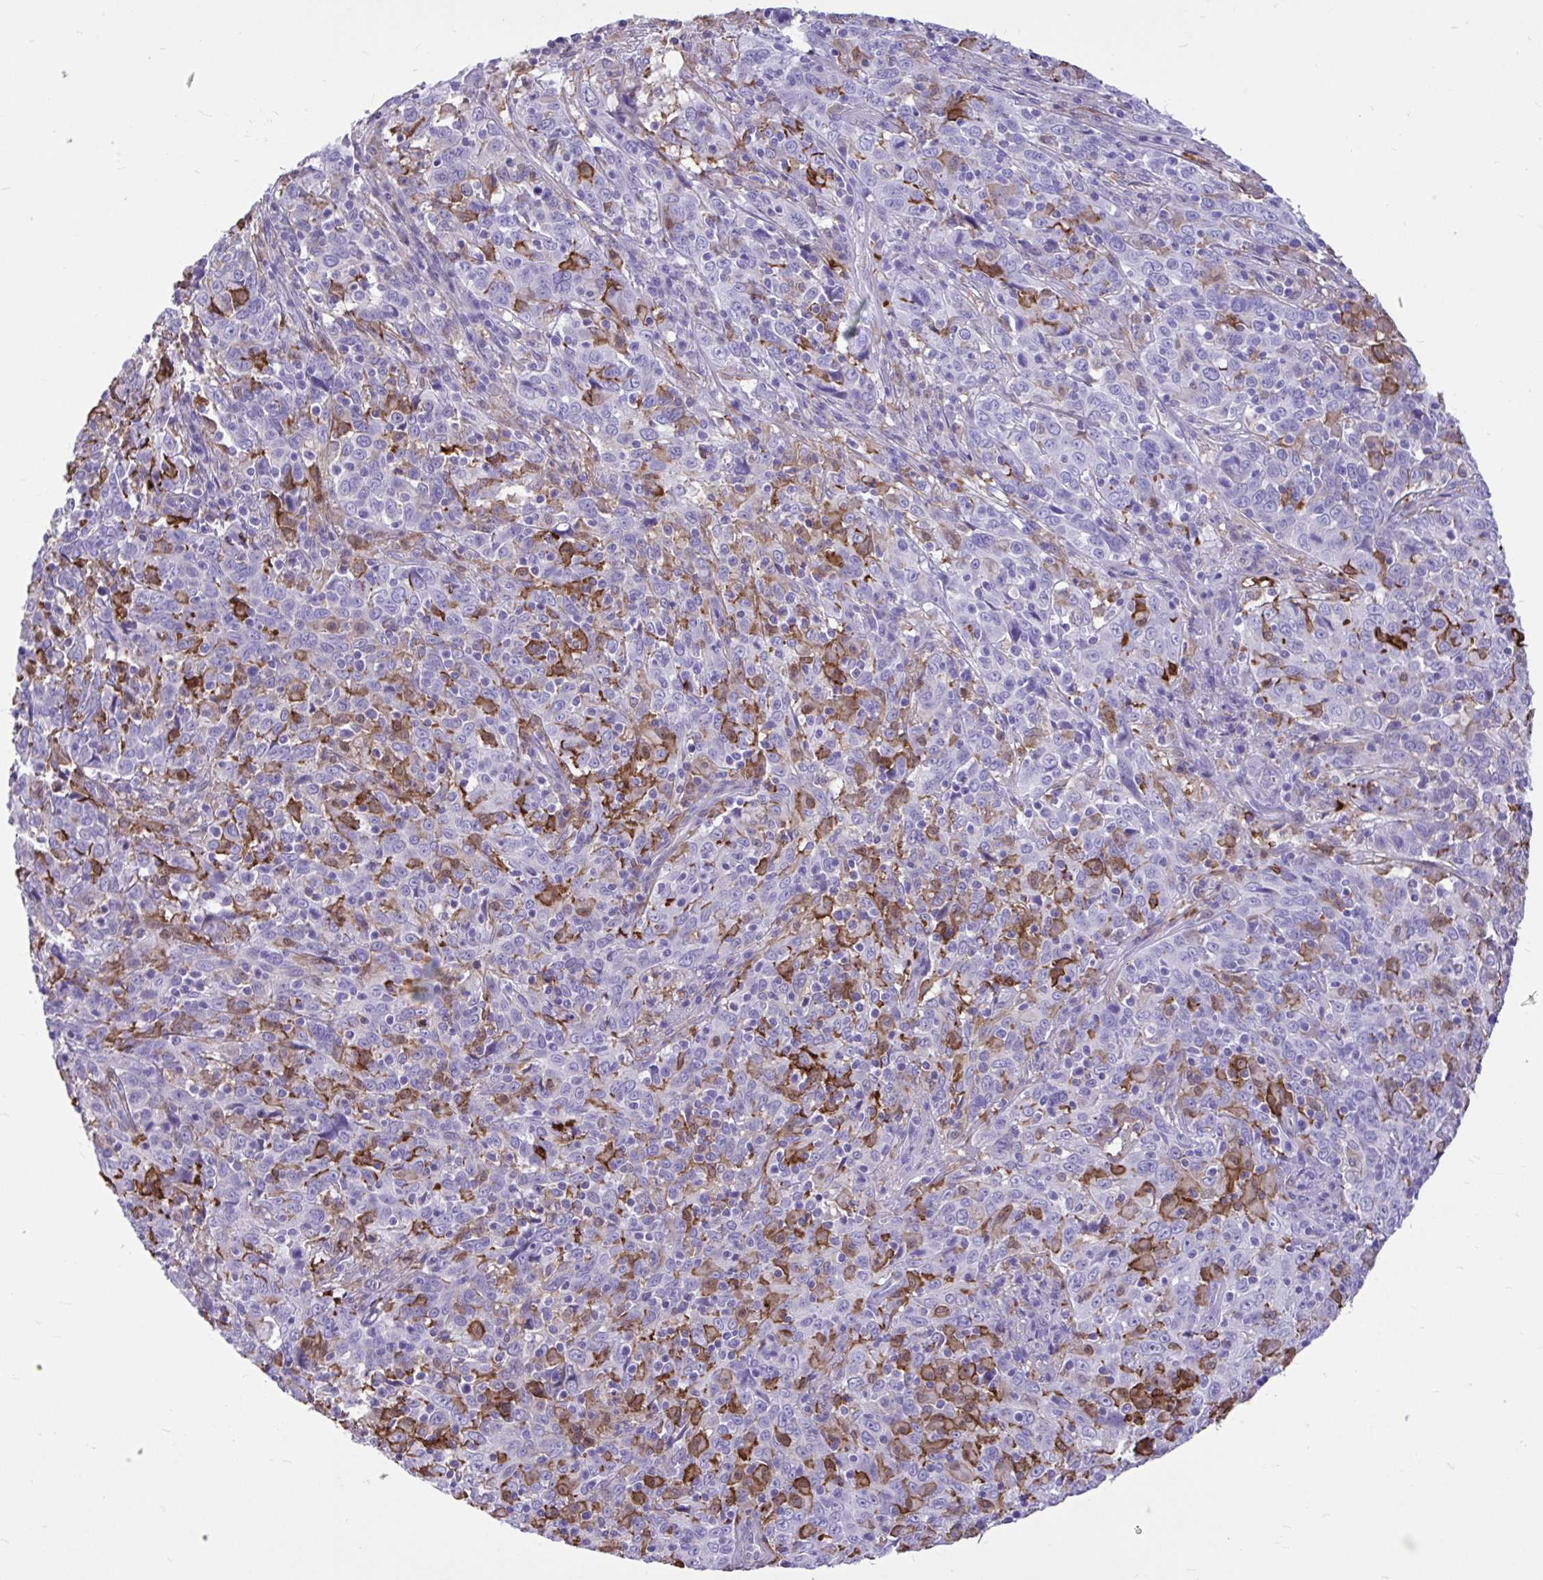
{"staining": {"intensity": "negative", "quantity": "none", "location": "none"}, "tissue": "cervical cancer", "cell_type": "Tumor cells", "image_type": "cancer", "snomed": [{"axis": "morphology", "description": "Squamous cell carcinoma, NOS"}, {"axis": "topography", "description": "Cervix"}], "caption": "High magnification brightfield microscopy of cervical squamous cell carcinoma stained with DAB (brown) and counterstained with hematoxylin (blue): tumor cells show no significant expression. Brightfield microscopy of immunohistochemistry stained with DAB (brown) and hematoxylin (blue), captured at high magnification.", "gene": "TLR7", "patient": {"sex": "female", "age": 46}}